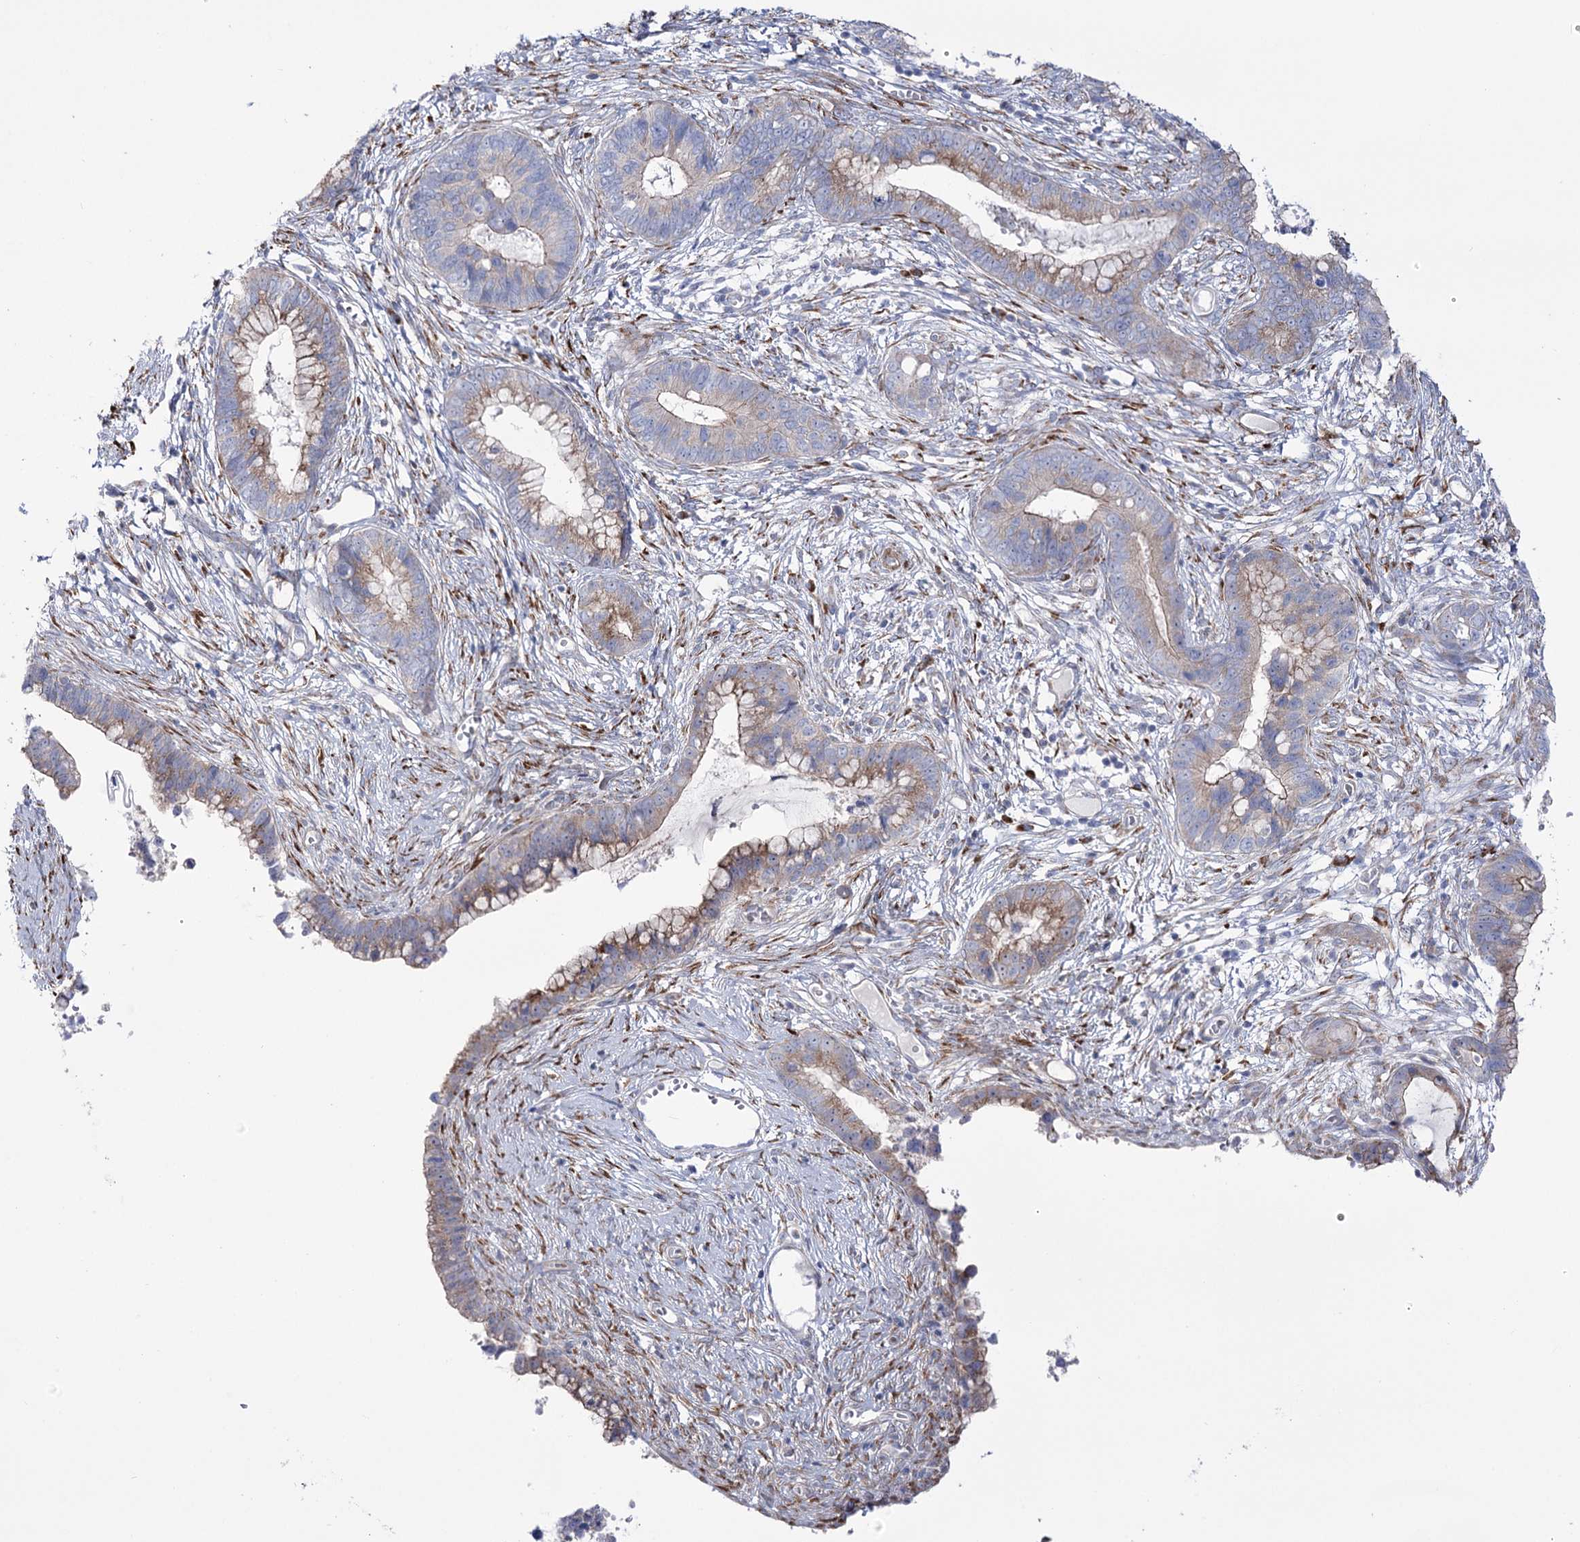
{"staining": {"intensity": "weak", "quantity": "25%-75%", "location": "cytoplasmic/membranous"}, "tissue": "cervical cancer", "cell_type": "Tumor cells", "image_type": "cancer", "snomed": [{"axis": "morphology", "description": "Adenocarcinoma, NOS"}, {"axis": "topography", "description": "Cervix"}], "caption": "Cervical adenocarcinoma stained for a protein exhibits weak cytoplasmic/membranous positivity in tumor cells. (Brightfield microscopy of DAB IHC at high magnification).", "gene": "METTL5", "patient": {"sex": "female", "age": 44}}